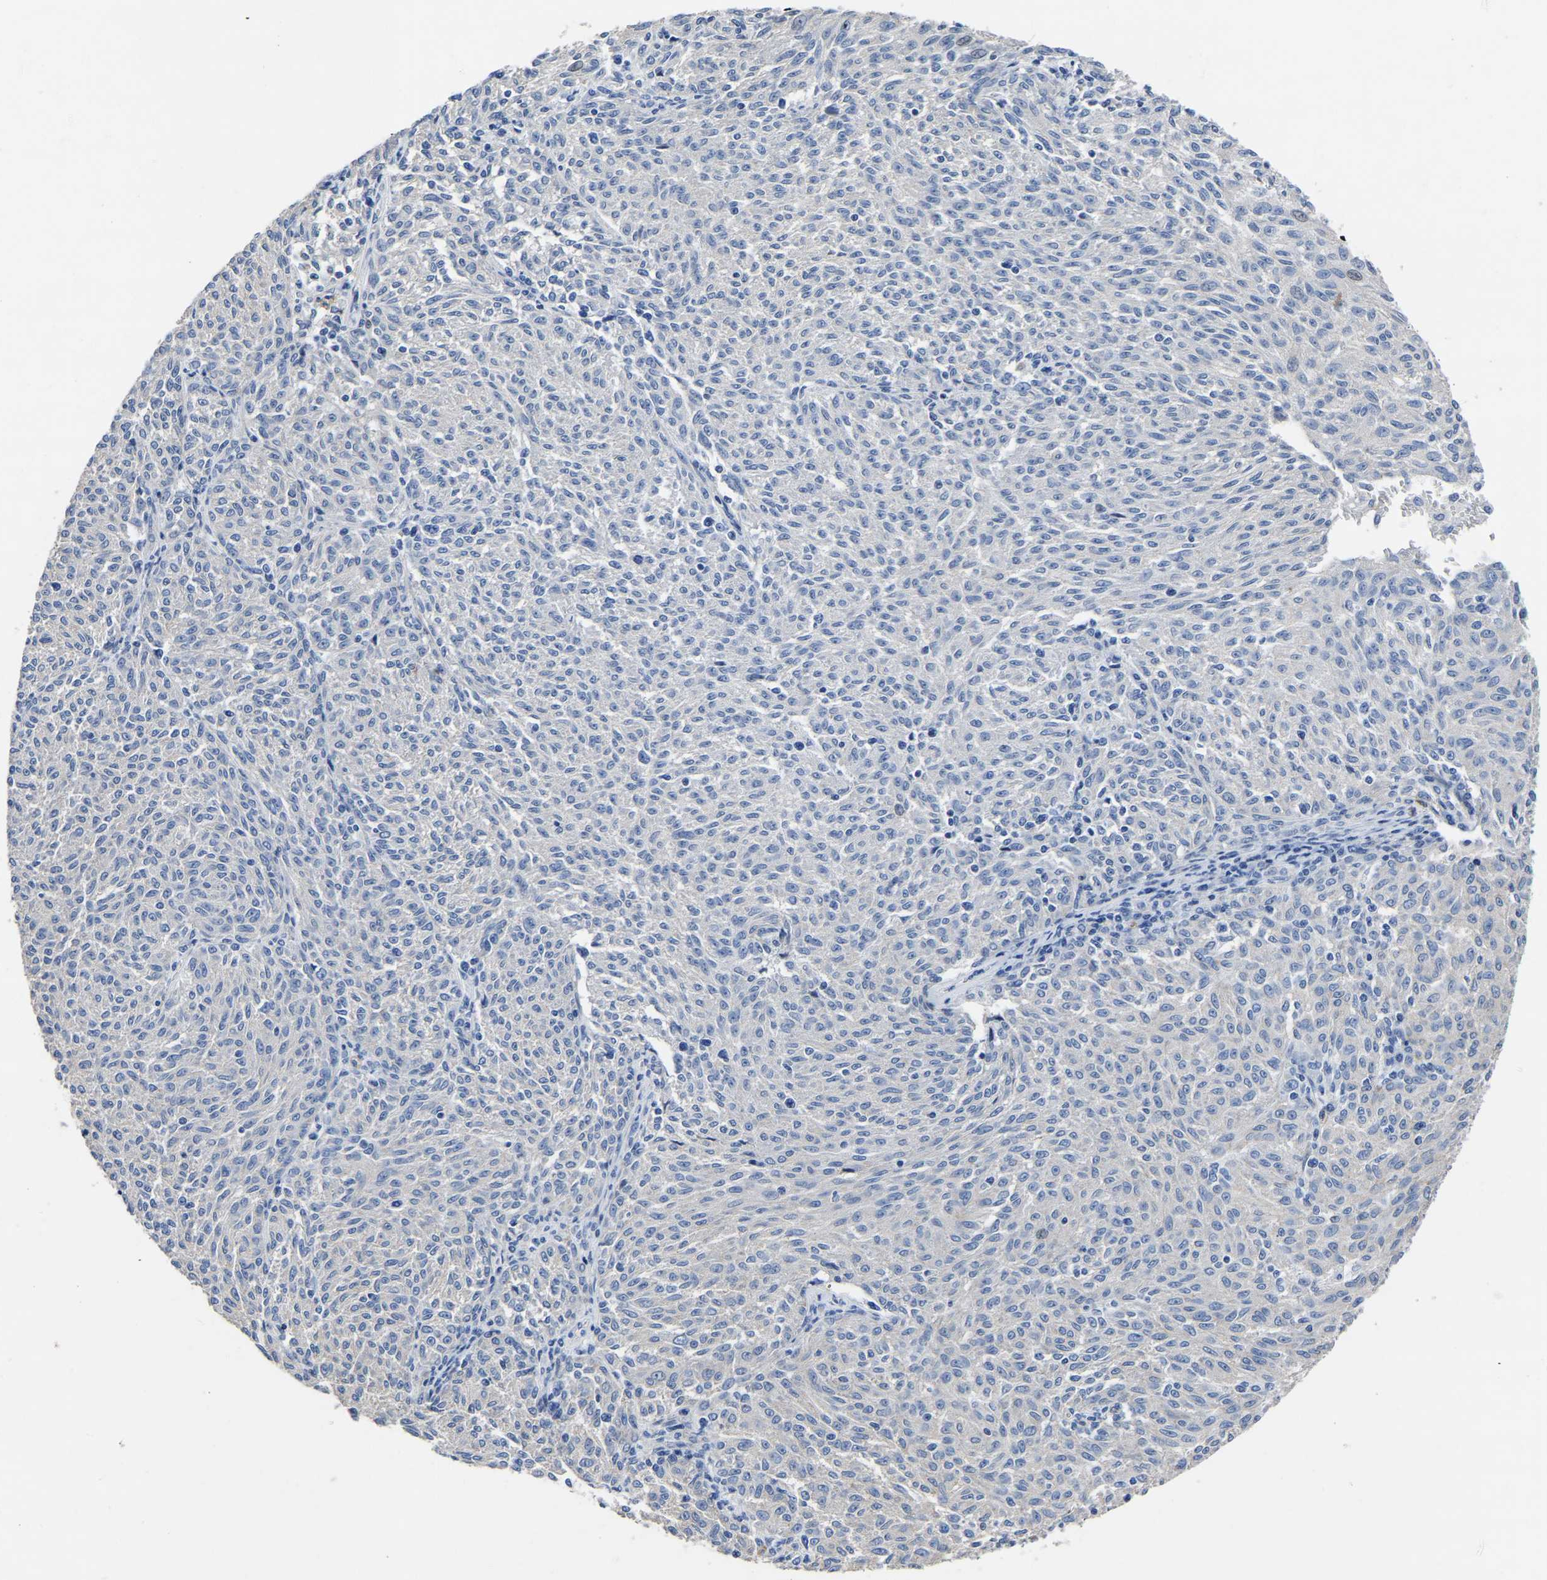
{"staining": {"intensity": "negative", "quantity": "none", "location": "none"}, "tissue": "melanoma", "cell_type": "Tumor cells", "image_type": "cancer", "snomed": [{"axis": "morphology", "description": "Malignant melanoma, NOS"}, {"axis": "topography", "description": "Skin"}], "caption": "This is a photomicrograph of immunohistochemistry staining of melanoma, which shows no expression in tumor cells.", "gene": "SLC45A3", "patient": {"sex": "female", "age": 72}}